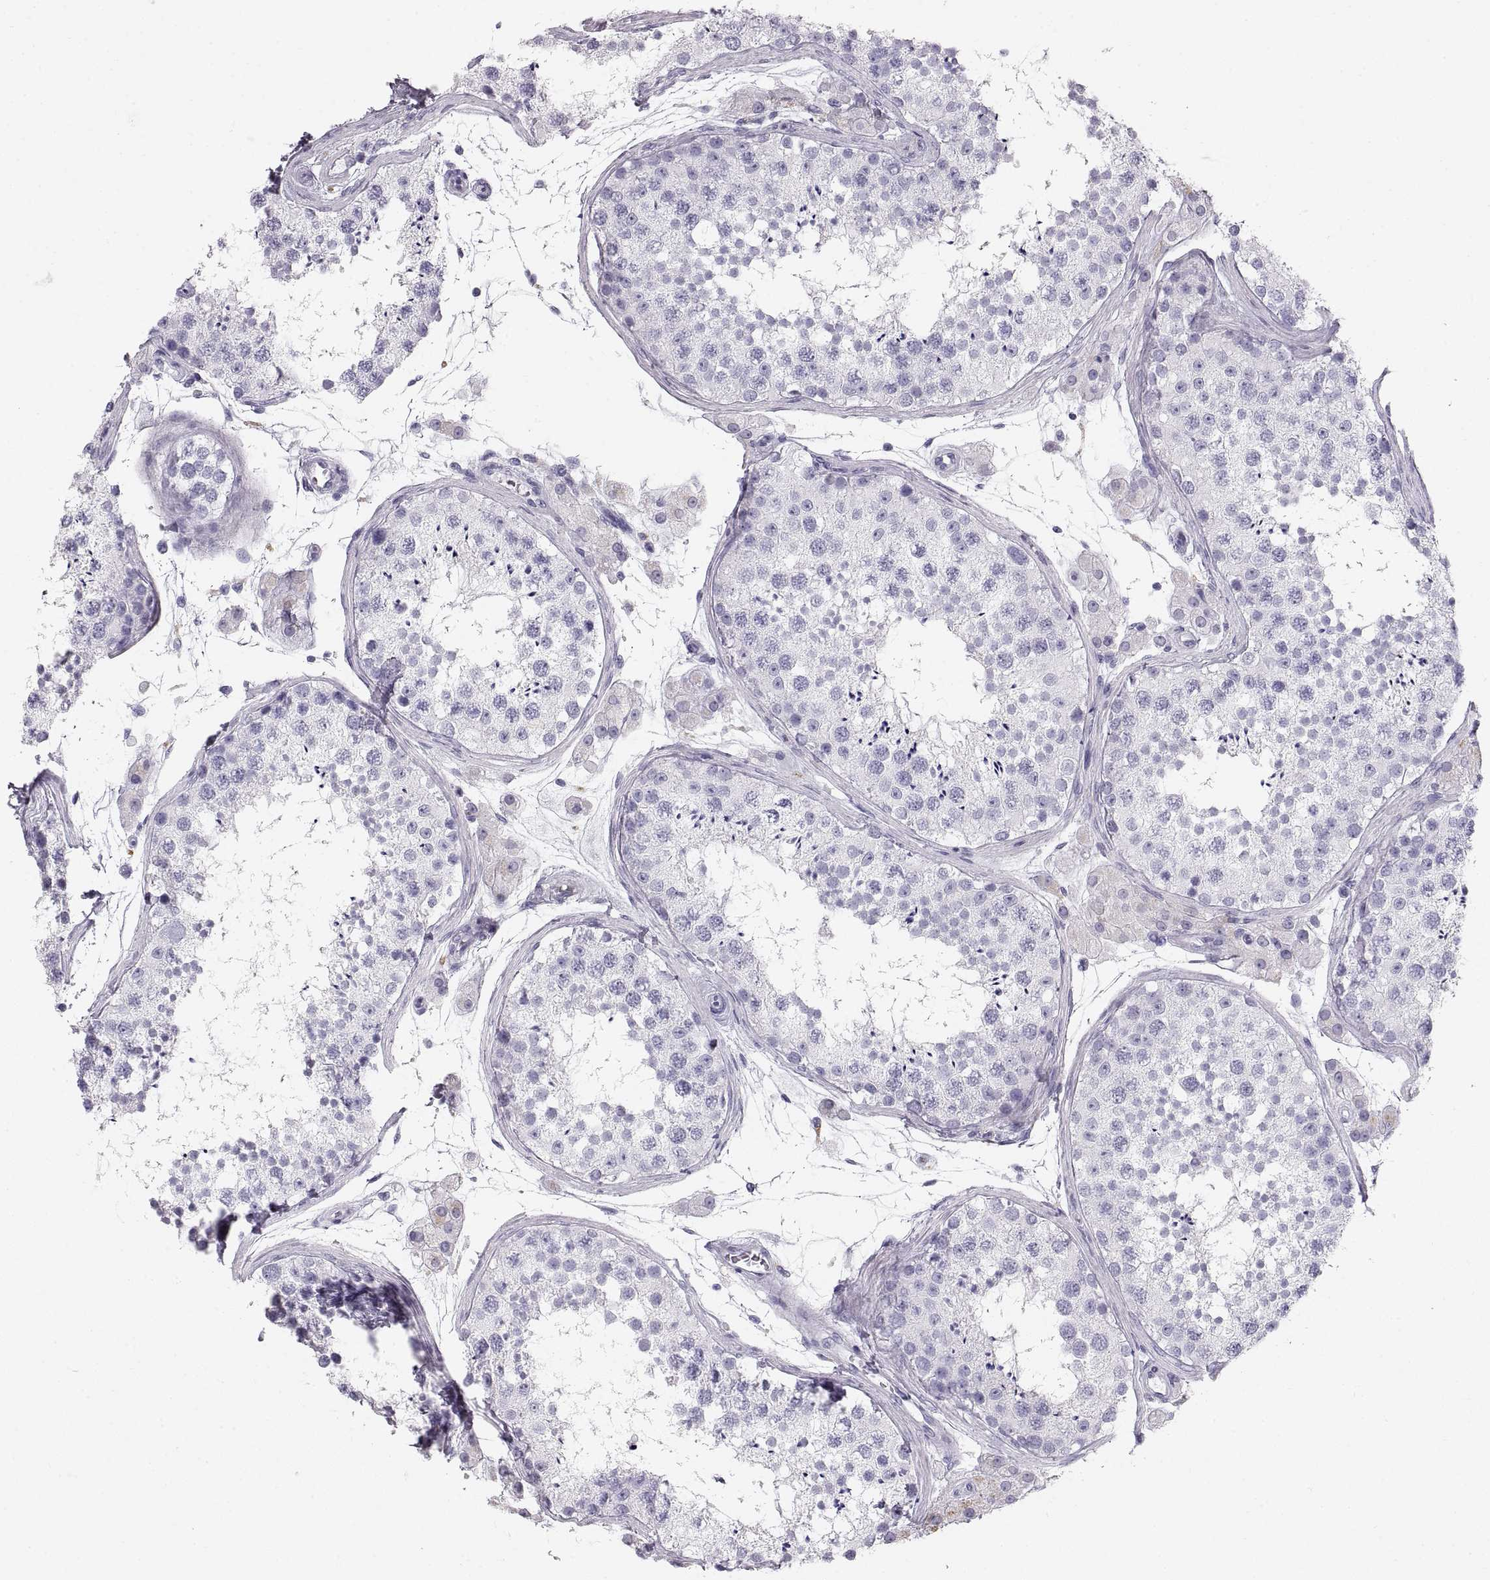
{"staining": {"intensity": "negative", "quantity": "none", "location": "none"}, "tissue": "testis", "cell_type": "Cells in seminiferous ducts", "image_type": "normal", "snomed": [{"axis": "morphology", "description": "Normal tissue, NOS"}, {"axis": "topography", "description": "Testis"}], "caption": "This is a image of immunohistochemistry staining of benign testis, which shows no expression in cells in seminiferous ducts. Nuclei are stained in blue.", "gene": "CRYAA", "patient": {"sex": "male", "age": 41}}